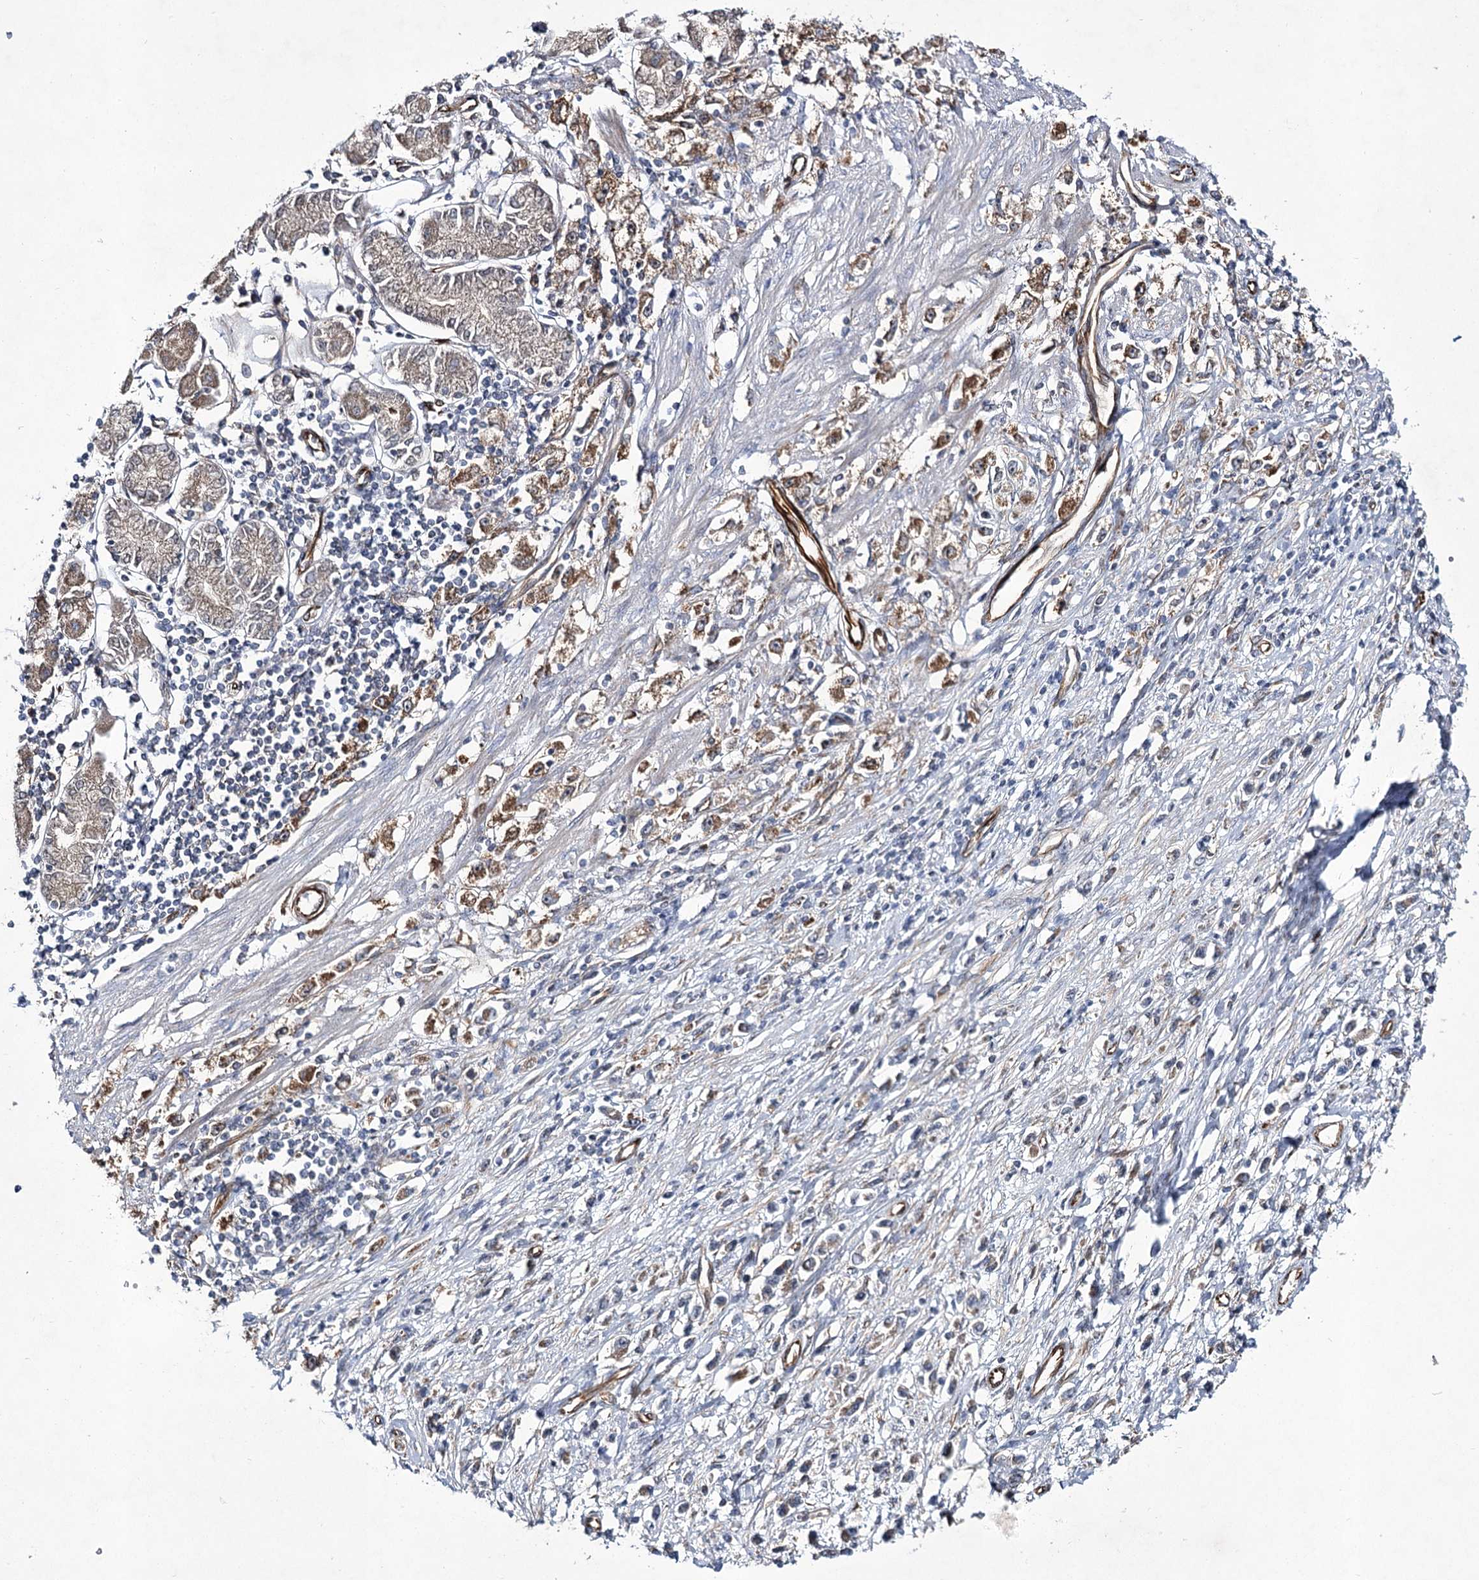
{"staining": {"intensity": "weak", "quantity": ">75%", "location": "cytoplasmic/membranous"}, "tissue": "stomach cancer", "cell_type": "Tumor cells", "image_type": "cancer", "snomed": [{"axis": "morphology", "description": "Adenocarcinoma, NOS"}, {"axis": "topography", "description": "Stomach"}], "caption": "Stomach cancer stained with immunohistochemistry (IHC) displays weak cytoplasmic/membranous staining in approximately >75% of tumor cells. (DAB (3,3'-diaminobenzidine) IHC with brightfield microscopy, high magnification).", "gene": "DPEP2", "patient": {"sex": "female", "age": 59}}